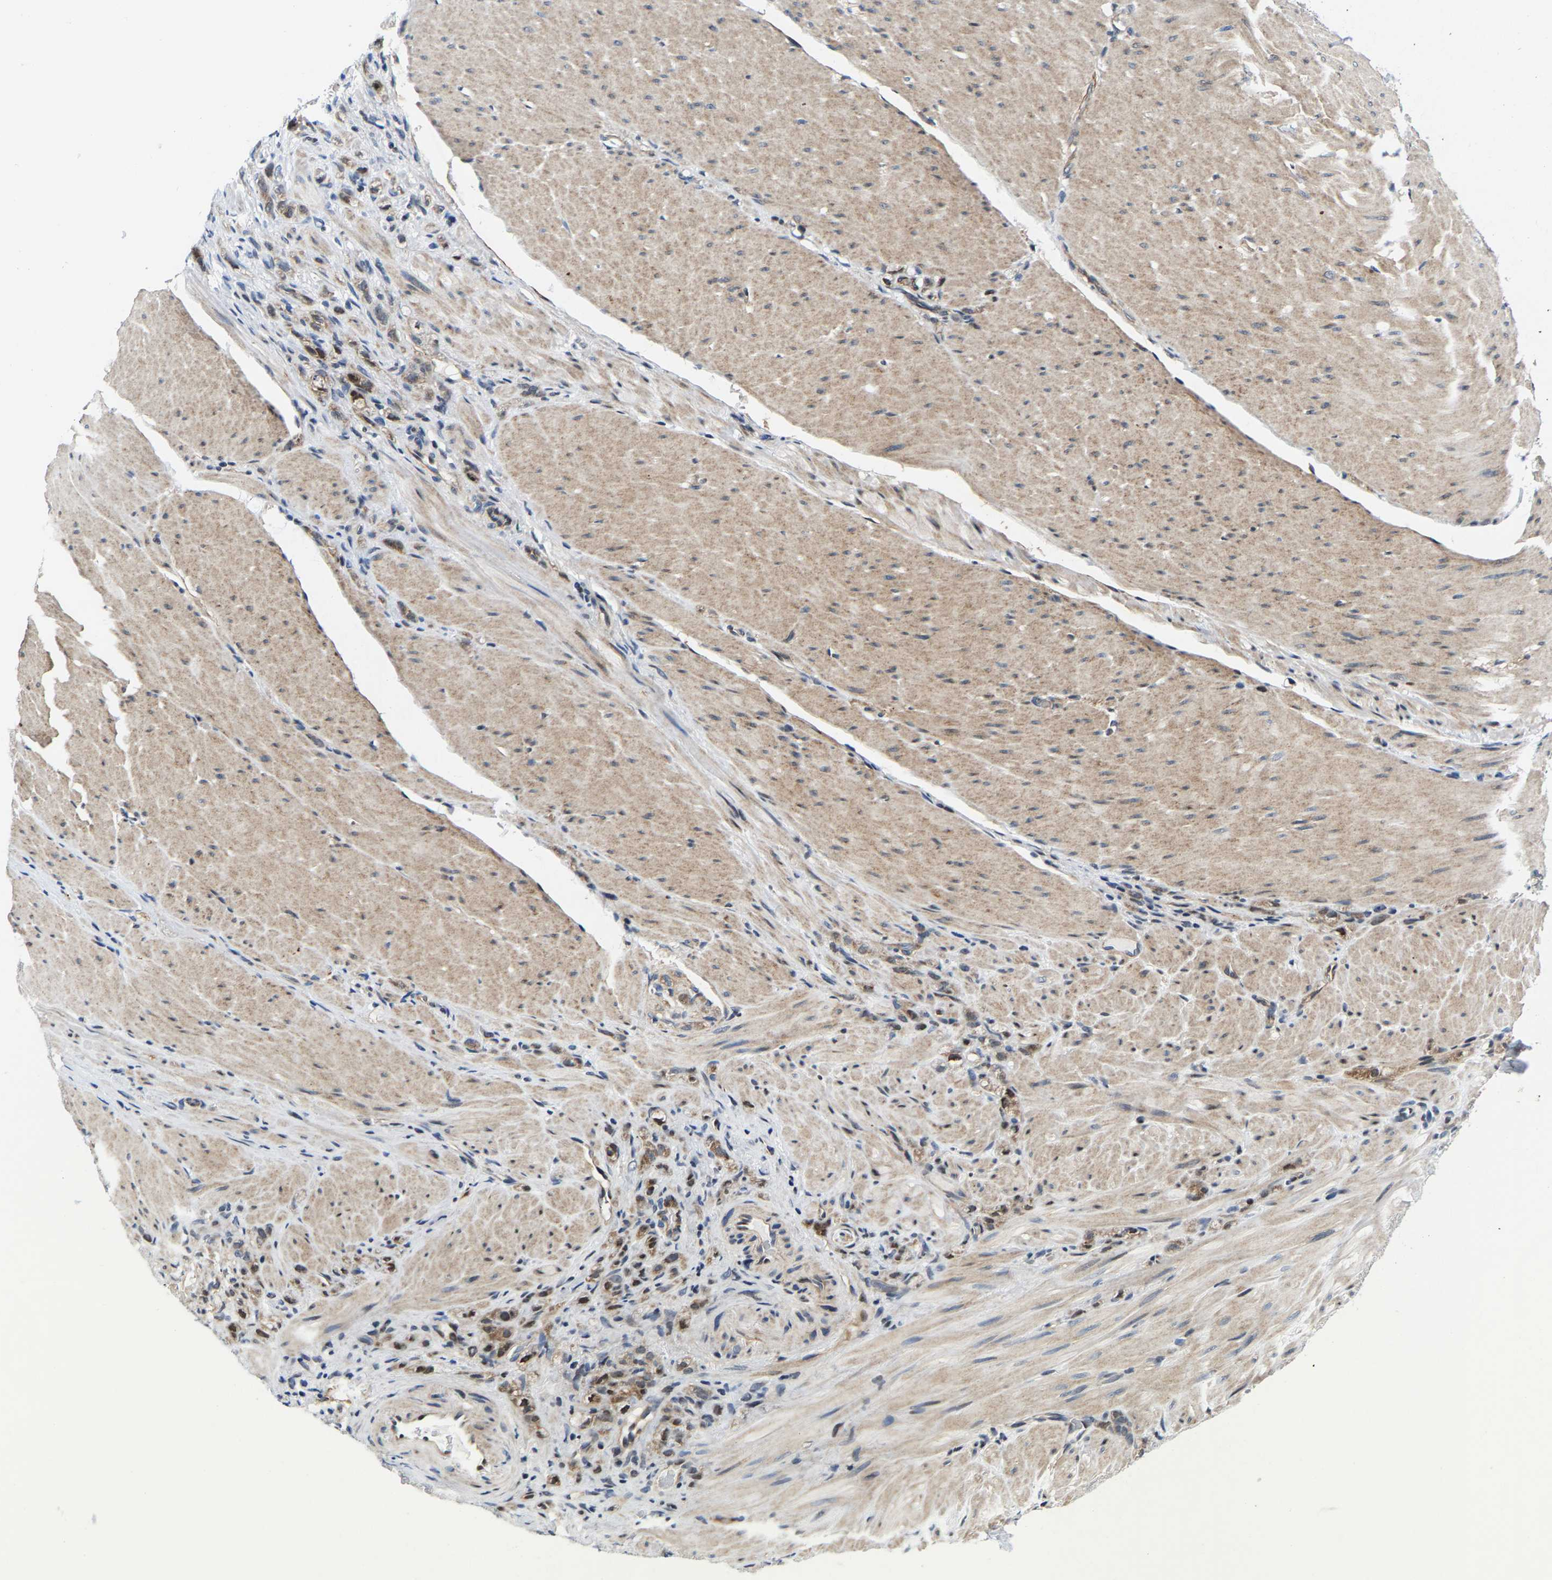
{"staining": {"intensity": "moderate", "quantity": "<25%", "location": "cytoplasmic/membranous"}, "tissue": "stomach cancer", "cell_type": "Tumor cells", "image_type": "cancer", "snomed": [{"axis": "morphology", "description": "Normal tissue, NOS"}, {"axis": "morphology", "description": "Adenocarcinoma, NOS"}, {"axis": "topography", "description": "Stomach"}], "caption": "High-power microscopy captured an immunohistochemistry micrograph of adenocarcinoma (stomach), revealing moderate cytoplasmic/membranous staining in about <25% of tumor cells.", "gene": "GTPBP10", "patient": {"sex": "male", "age": 82}}